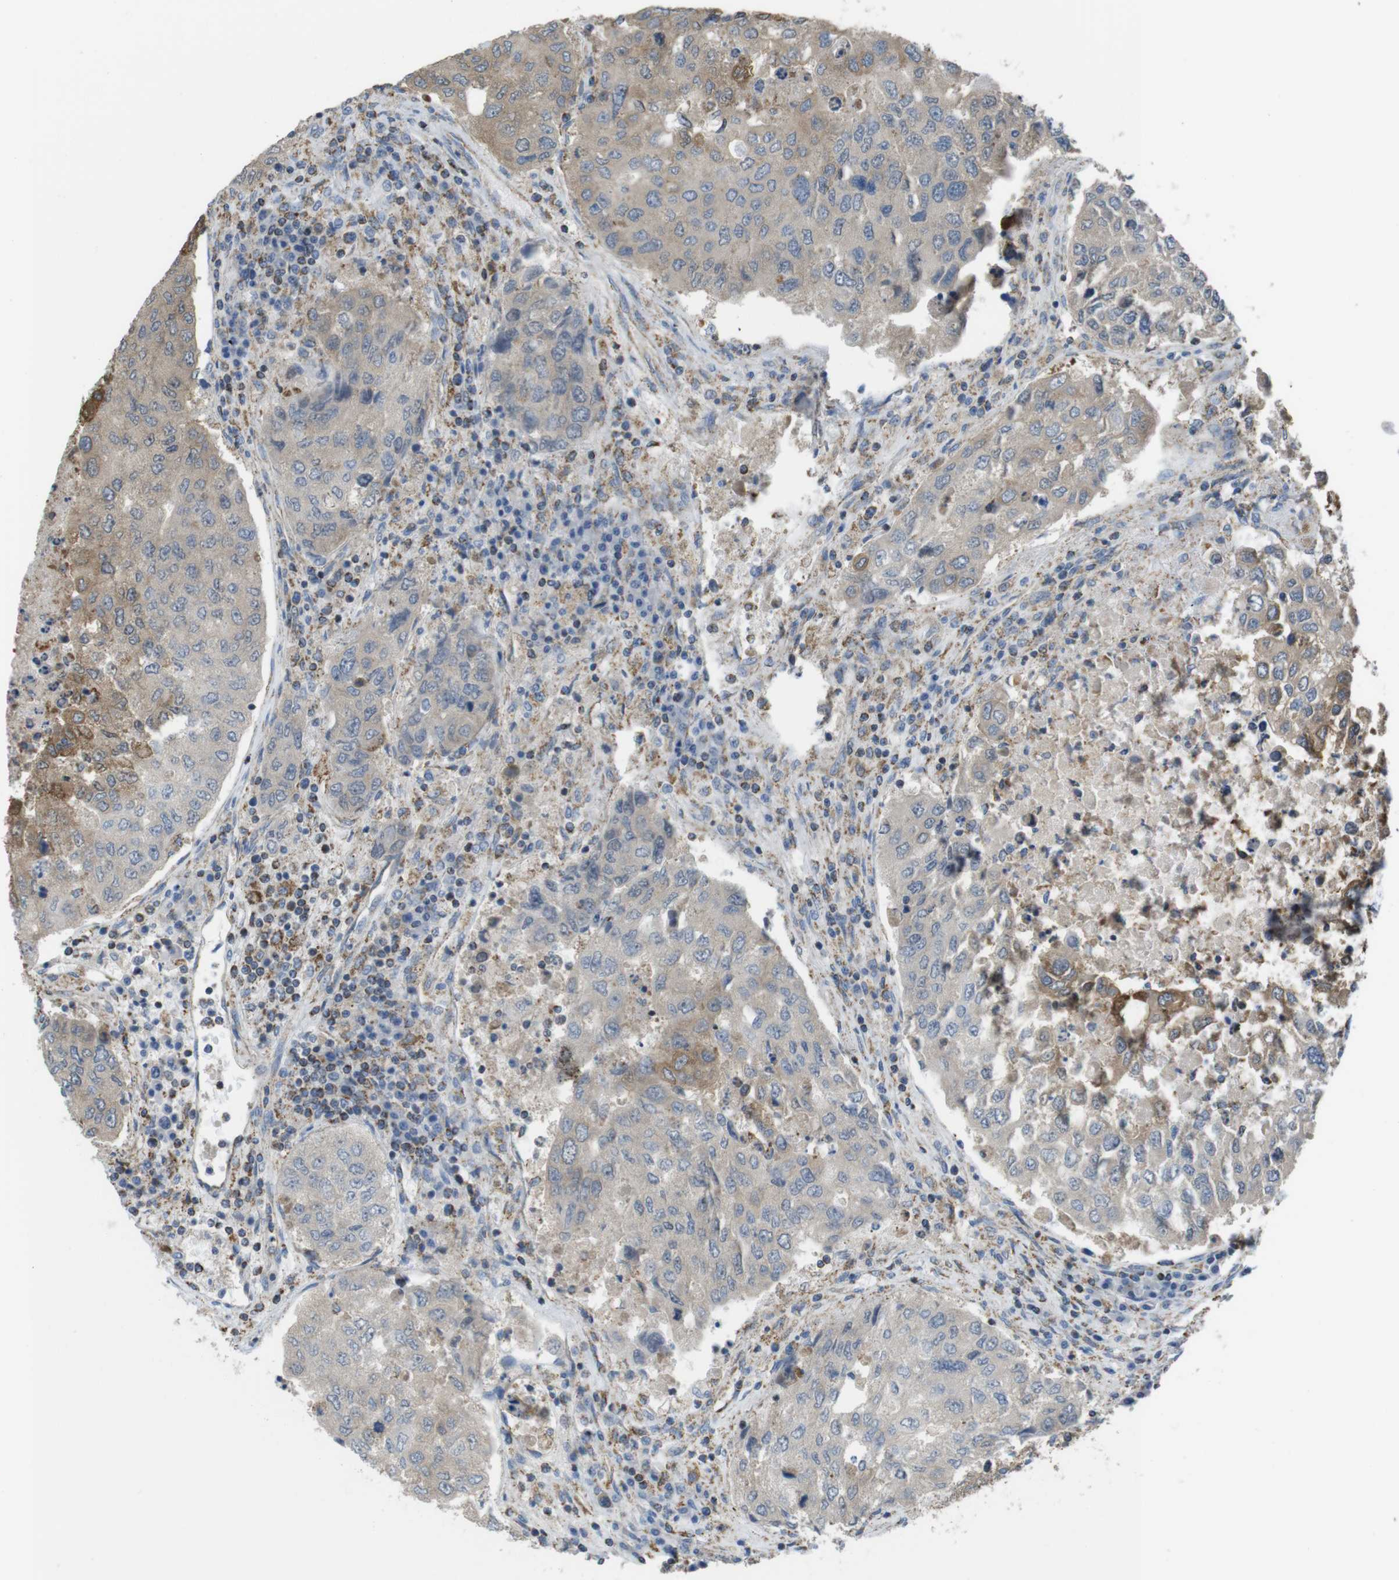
{"staining": {"intensity": "moderate", "quantity": "25%-75%", "location": "cytoplasmic/membranous"}, "tissue": "urothelial cancer", "cell_type": "Tumor cells", "image_type": "cancer", "snomed": [{"axis": "morphology", "description": "Urothelial carcinoma, High grade"}, {"axis": "topography", "description": "Lymph node"}, {"axis": "topography", "description": "Urinary bladder"}], "caption": "DAB (3,3'-diaminobenzidine) immunohistochemical staining of urothelial carcinoma (high-grade) displays moderate cytoplasmic/membranous protein expression in about 25%-75% of tumor cells.", "gene": "GRIK2", "patient": {"sex": "male", "age": 51}}